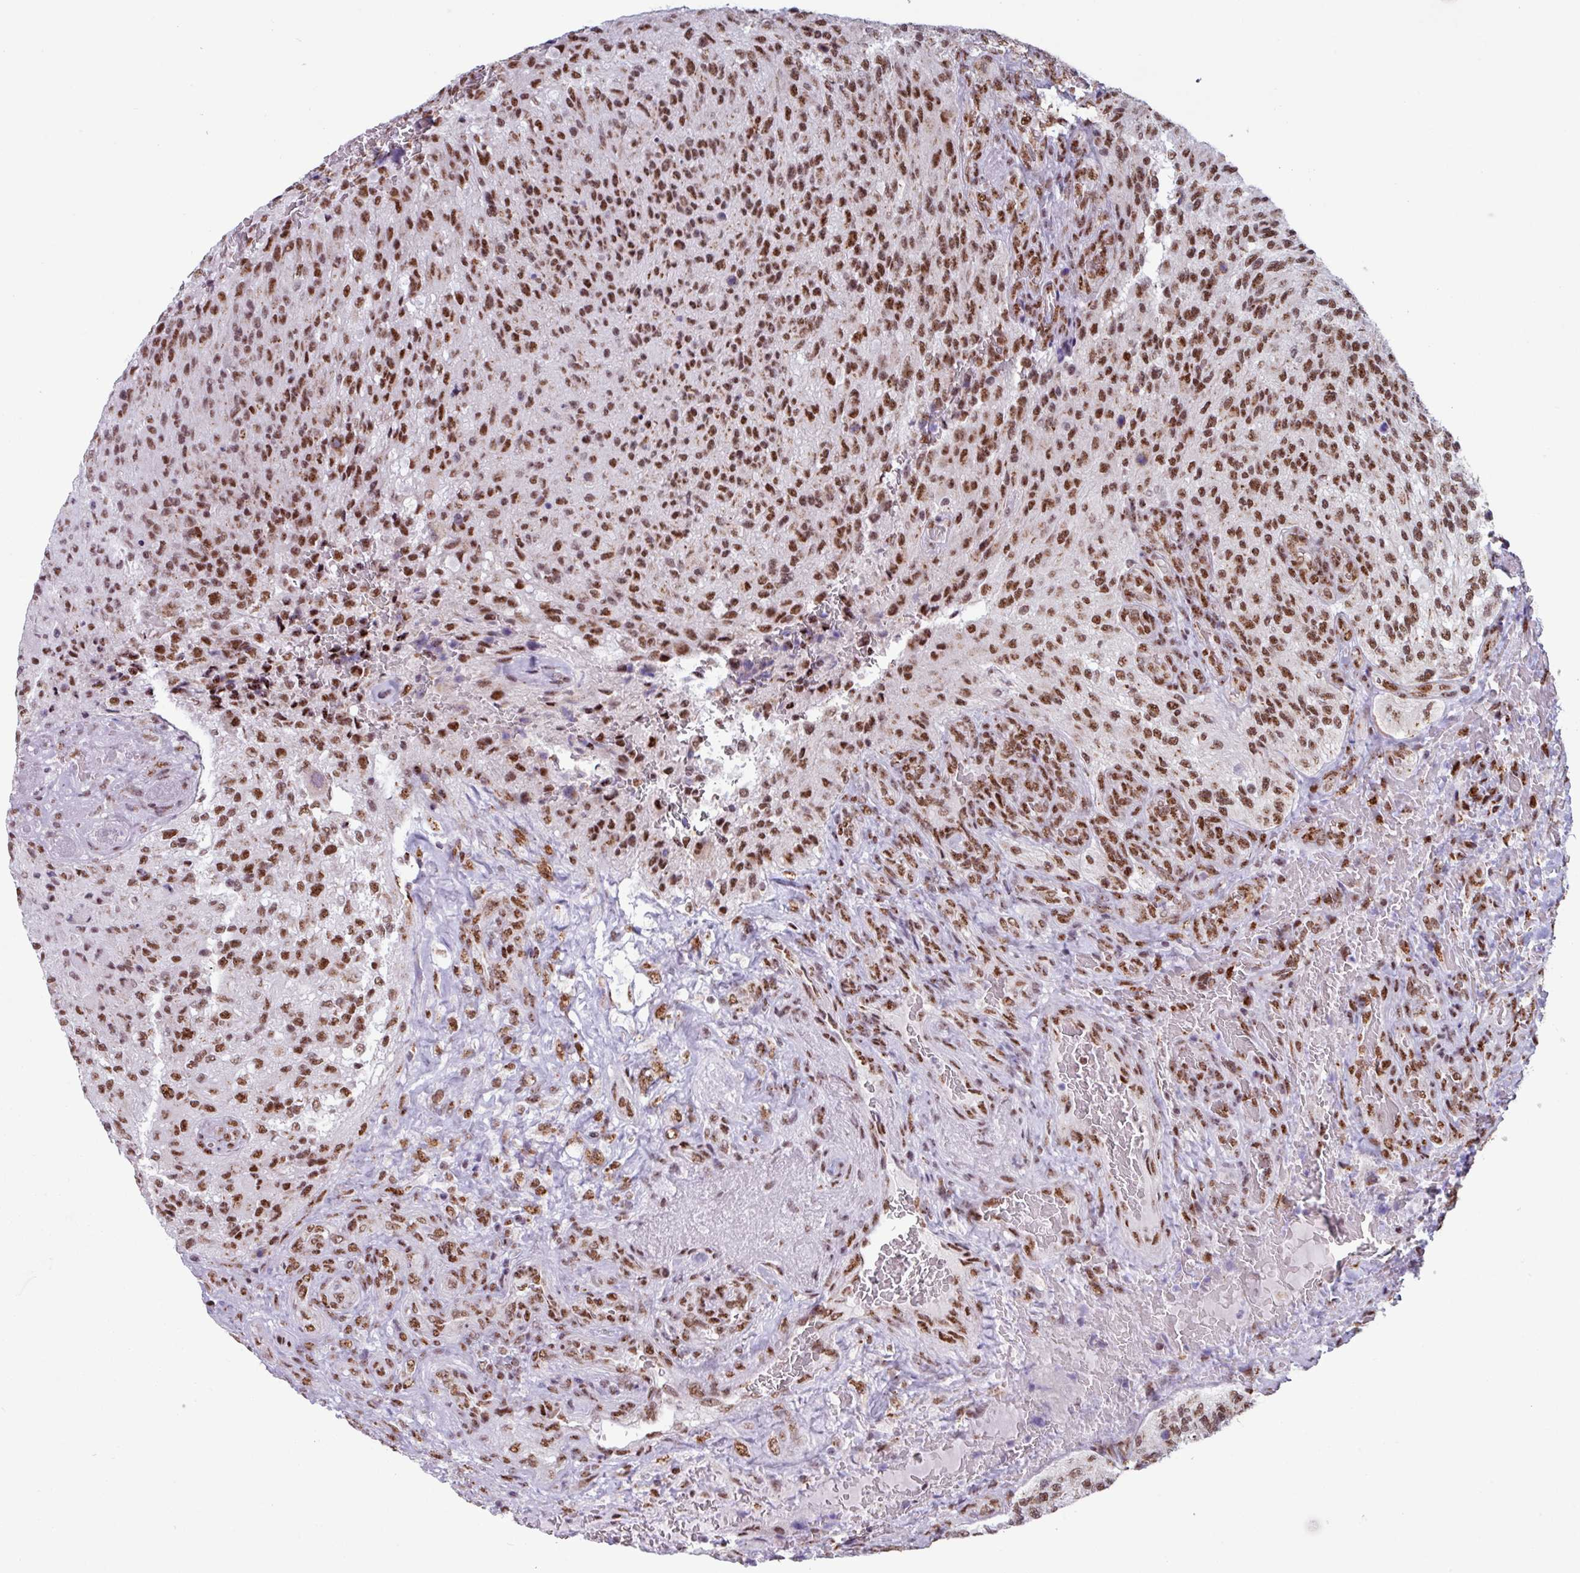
{"staining": {"intensity": "moderate", "quantity": ">75%", "location": "nuclear"}, "tissue": "glioma", "cell_type": "Tumor cells", "image_type": "cancer", "snomed": [{"axis": "morphology", "description": "Normal tissue, NOS"}, {"axis": "morphology", "description": "Glioma, malignant, High grade"}, {"axis": "topography", "description": "Cerebral cortex"}], "caption": "IHC staining of glioma, which exhibits medium levels of moderate nuclear expression in approximately >75% of tumor cells indicating moderate nuclear protein expression. The staining was performed using DAB (3,3'-diaminobenzidine) (brown) for protein detection and nuclei were counterstained in hematoxylin (blue).", "gene": "PUF60", "patient": {"sex": "male", "age": 56}}